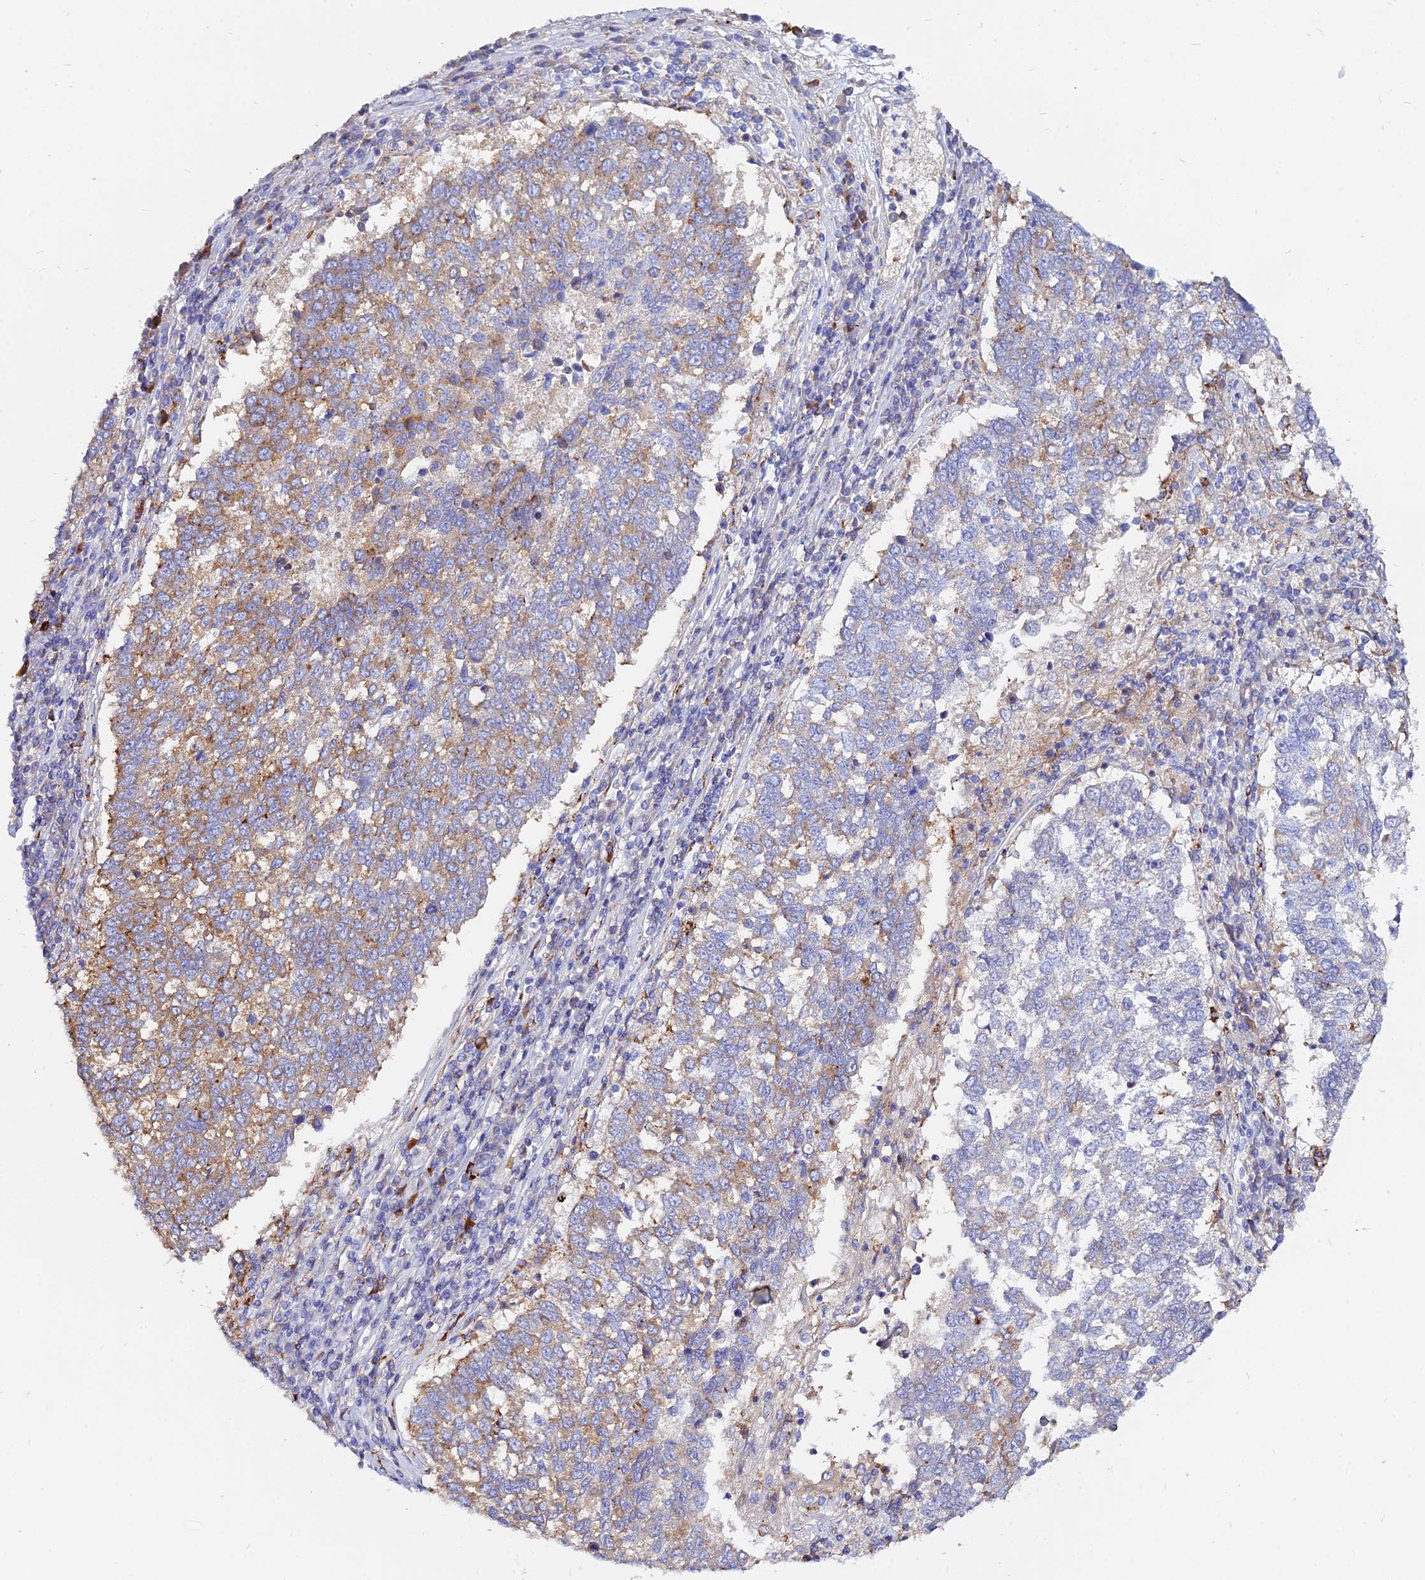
{"staining": {"intensity": "moderate", "quantity": "25%-75%", "location": "cytoplasmic/membranous"}, "tissue": "lung cancer", "cell_type": "Tumor cells", "image_type": "cancer", "snomed": [{"axis": "morphology", "description": "Squamous cell carcinoma, NOS"}, {"axis": "topography", "description": "Lung"}], "caption": "Immunohistochemical staining of human squamous cell carcinoma (lung) demonstrates medium levels of moderate cytoplasmic/membranous protein staining in approximately 25%-75% of tumor cells.", "gene": "AGTRAP", "patient": {"sex": "male", "age": 73}}